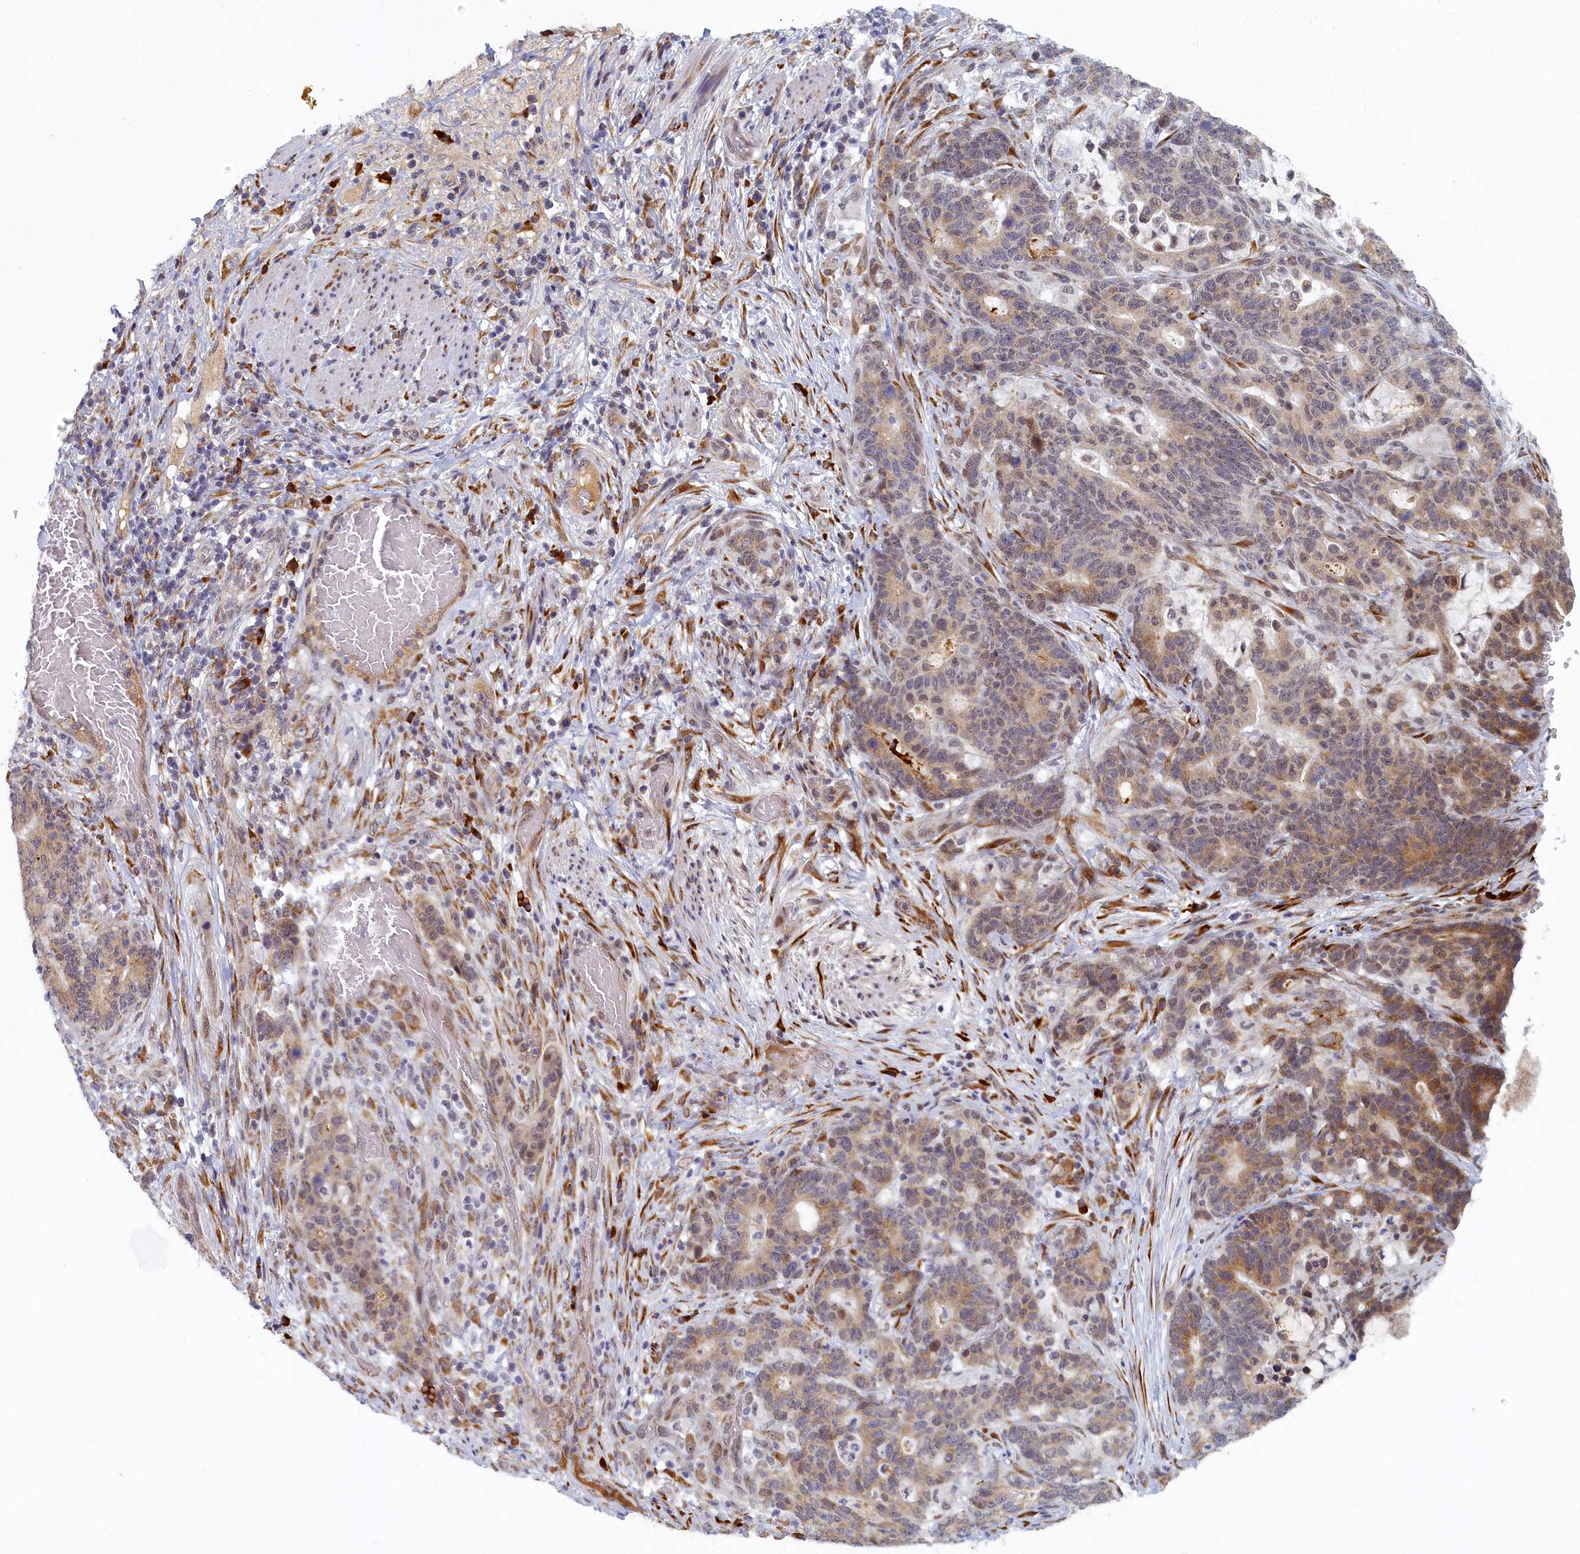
{"staining": {"intensity": "moderate", "quantity": "25%-75%", "location": "cytoplasmic/membranous"}, "tissue": "stomach cancer", "cell_type": "Tumor cells", "image_type": "cancer", "snomed": [{"axis": "morphology", "description": "Normal tissue, NOS"}, {"axis": "morphology", "description": "Adenocarcinoma, NOS"}, {"axis": "topography", "description": "Stomach"}], "caption": "A micrograph of human stomach adenocarcinoma stained for a protein reveals moderate cytoplasmic/membranous brown staining in tumor cells.", "gene": "DNAJC17", "patient": {"sex": "female", "age": 64}}